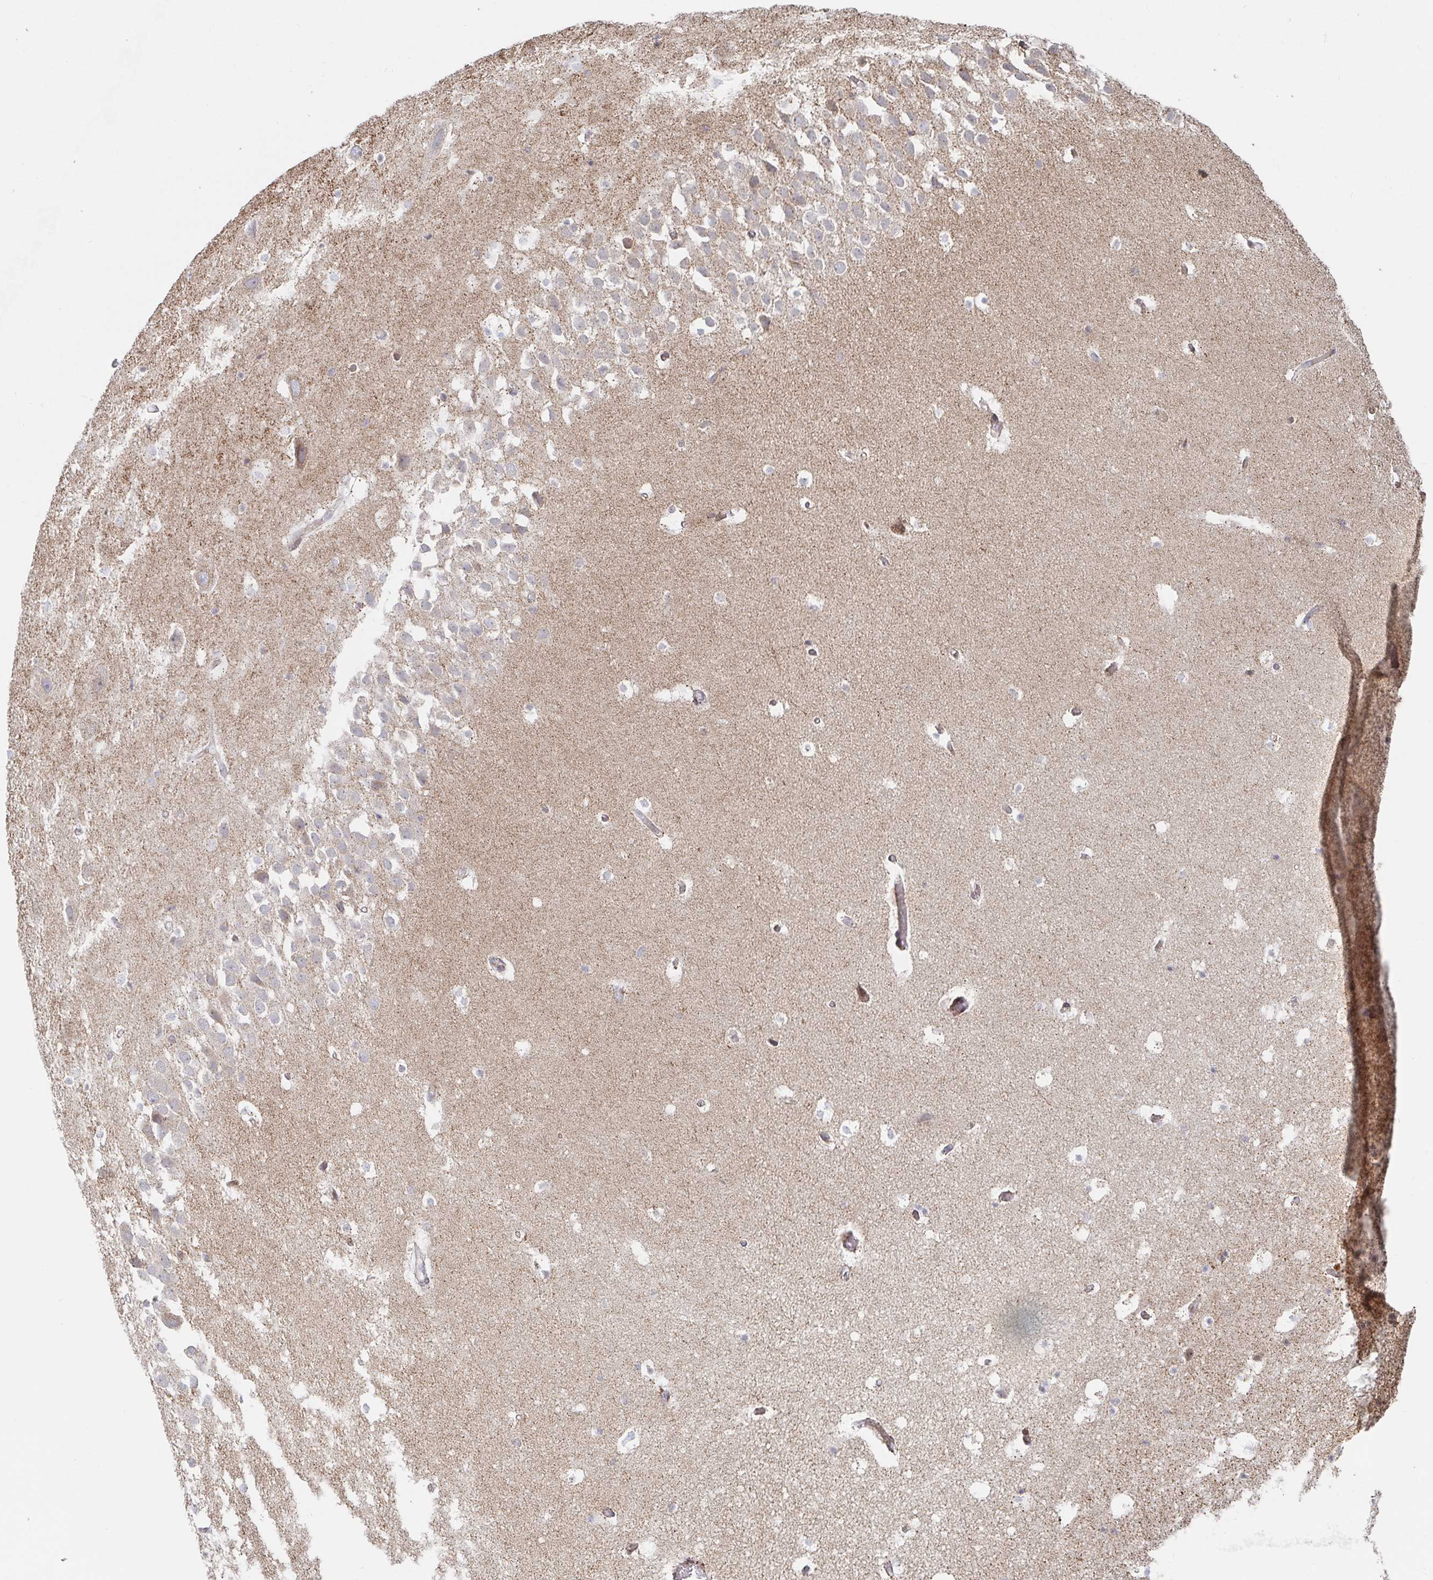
{"staining": {"intensity": "negative", "quantity": "none", "location": "none"}, "tissue": "hippocampus", "cell_type": "Glial cells", "image_type": "normal", "snomed": [{"axis": "morphology", "description": "Normal tissue, NOS"}, {"axis": "topography", "description": "Hippocampus"}], "caption": "The immunohistochemistry (IHC) photomicrograph has no significant staining in glial cells of hippocampus.", "gene": "STARD8", "patient": {"sex": "male", "age": 26}}